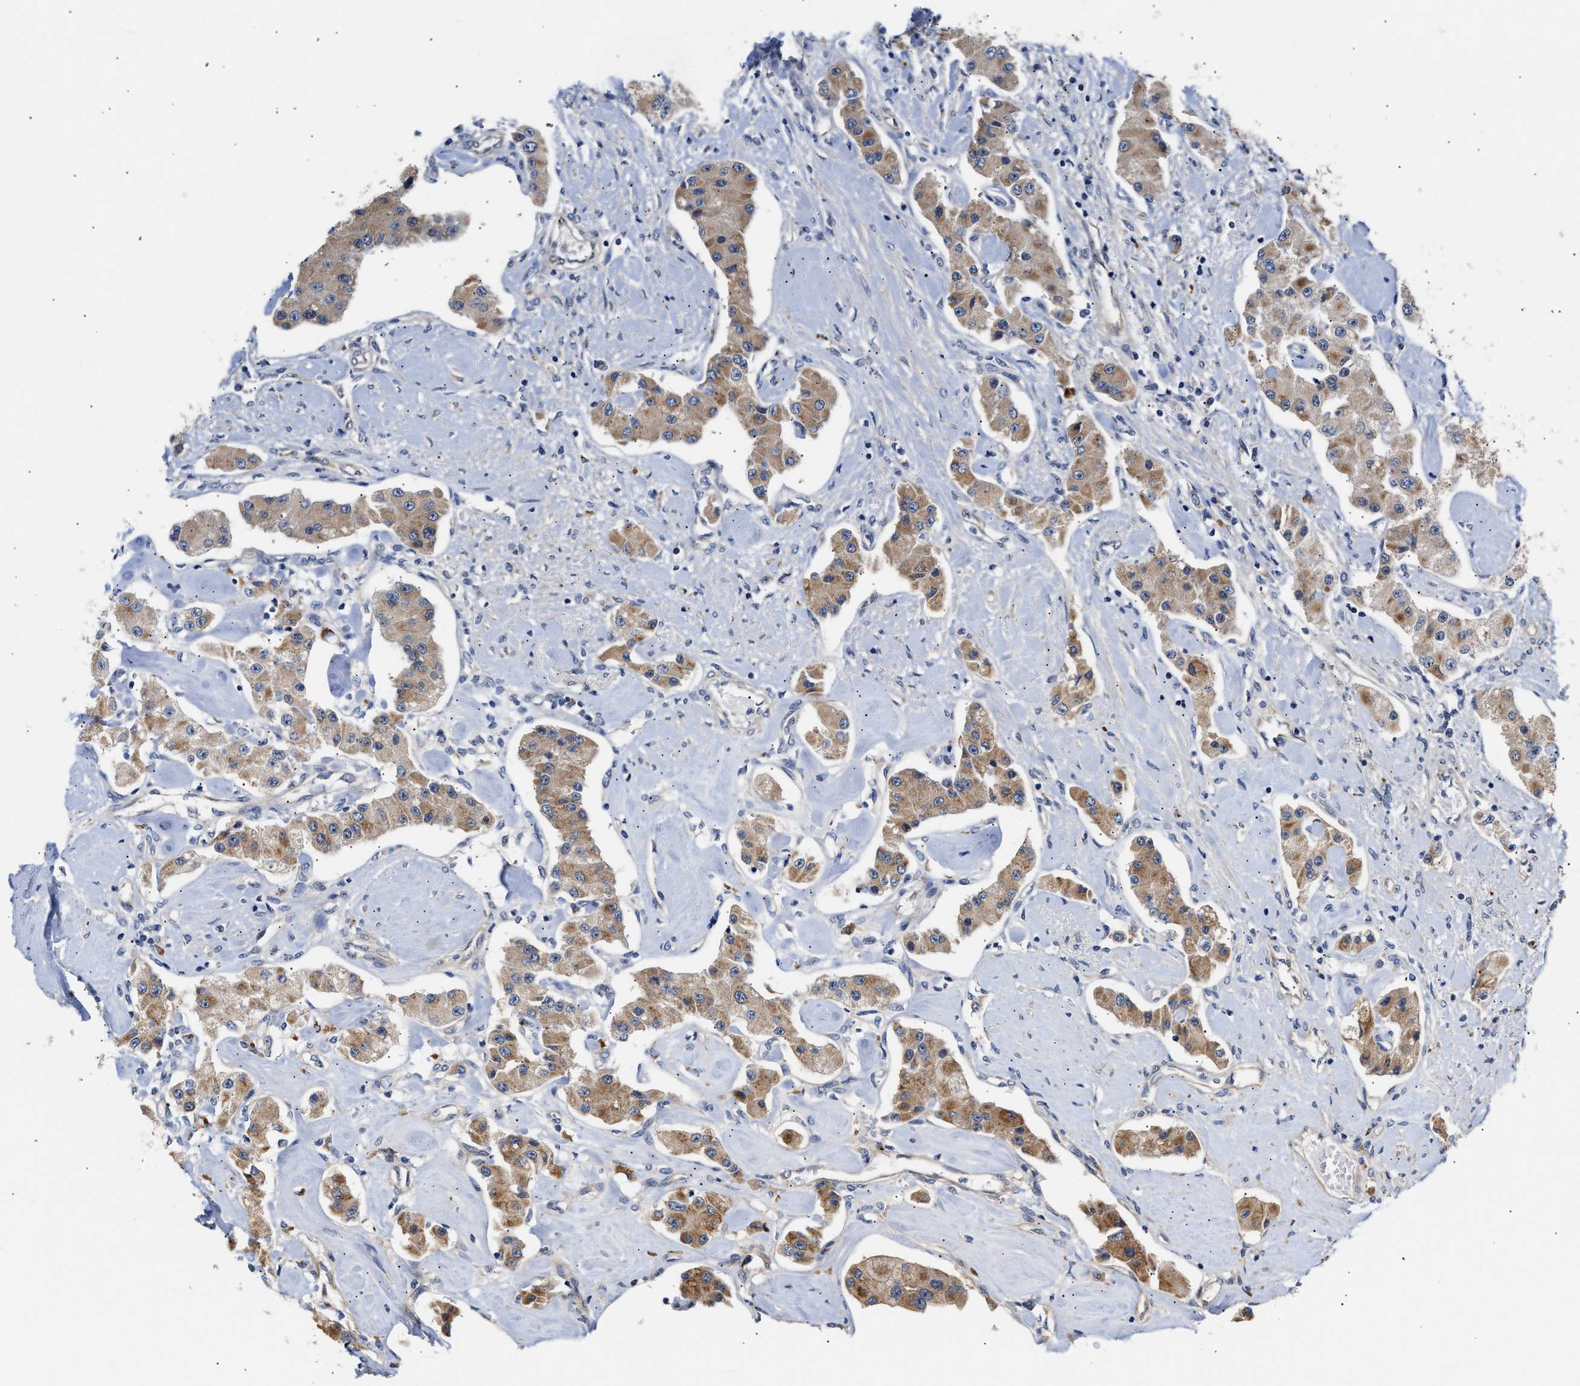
{"staining": {"intensity": "moderate", "quantity": "25%-75%", "location": "cytoplasmic/membranous"}, "tissue": "carcinoid", "cell_type": "Tumor cells", "image_type": "cancer", "snomed": [{"axis": "morphology", "description": "Carcinoid, malignant, NOS"}, {"axis": "topography", "description": "Pancreas"}], "caption": "Brown immunohistochemical staining in carcinoid shows moderate cytoplasmic/membranous staining in approximately 25%-75% of tumor cells.", "gene": "CCDC146", "patient": {"sex": "male", "age": 41}}